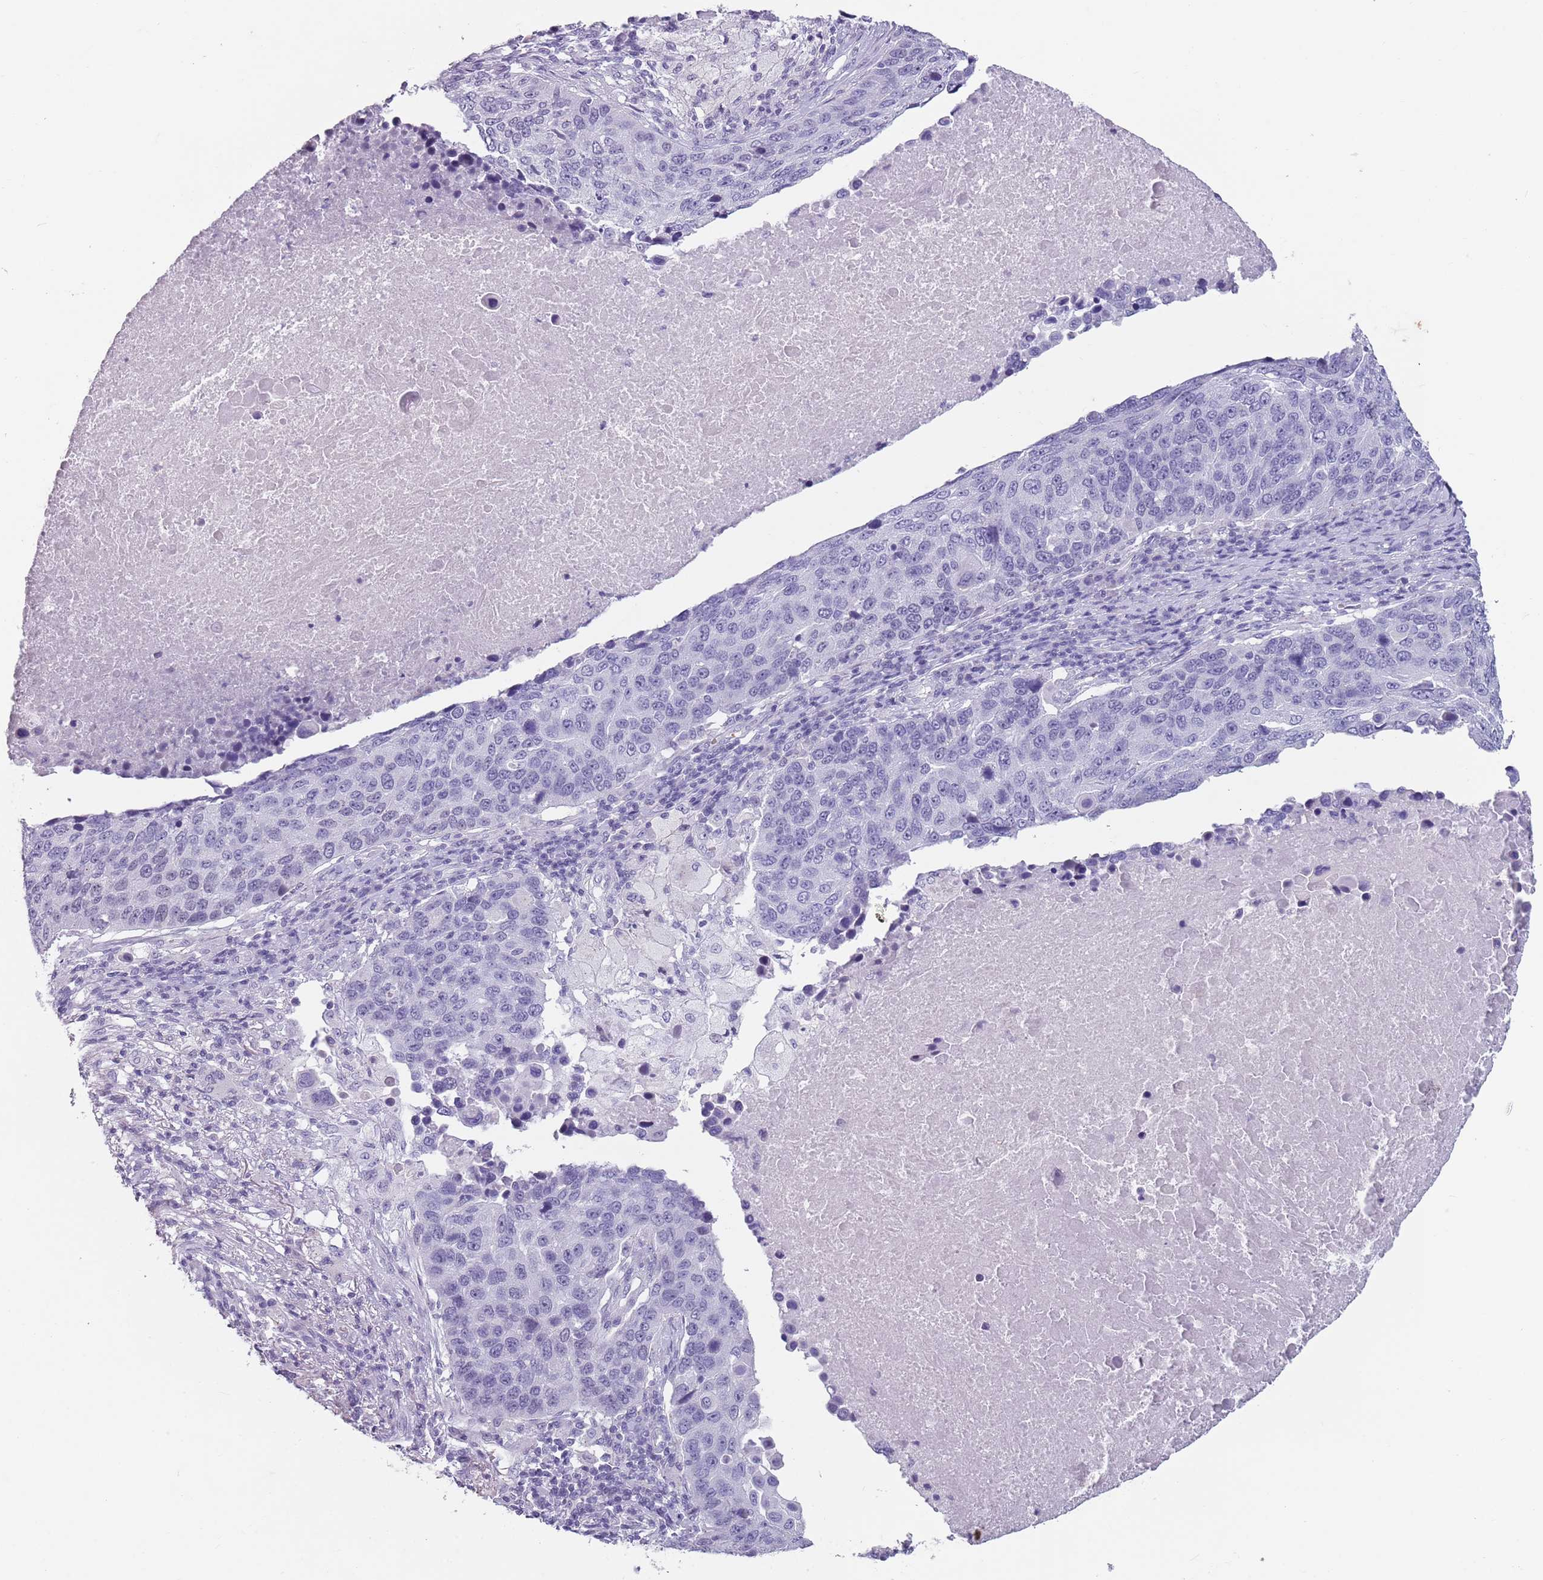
{"staining": {"intensity": "negative", "quantity": "none", "location": "none"}, "tissue": "lung cancer", "cell_type": "Tumor cells", "image_type": "cancer", "snomed": [{"axis": "morphology", "description": "Normal tissue, NOS"}, {"axis": "morphology", "description": "Squamous cell carcinoma, NOS"}, {"axis": "topography", "description": "Lymph node"}, {"axis": "topography", "description": "Lung"}], "caption": "Lung squamous cell carcinoma was stained to show a protein in brown. There is no significant staining in tumor cells.", "gene": "SPESP1", "patient": {"sex": "male", "age": 66}}